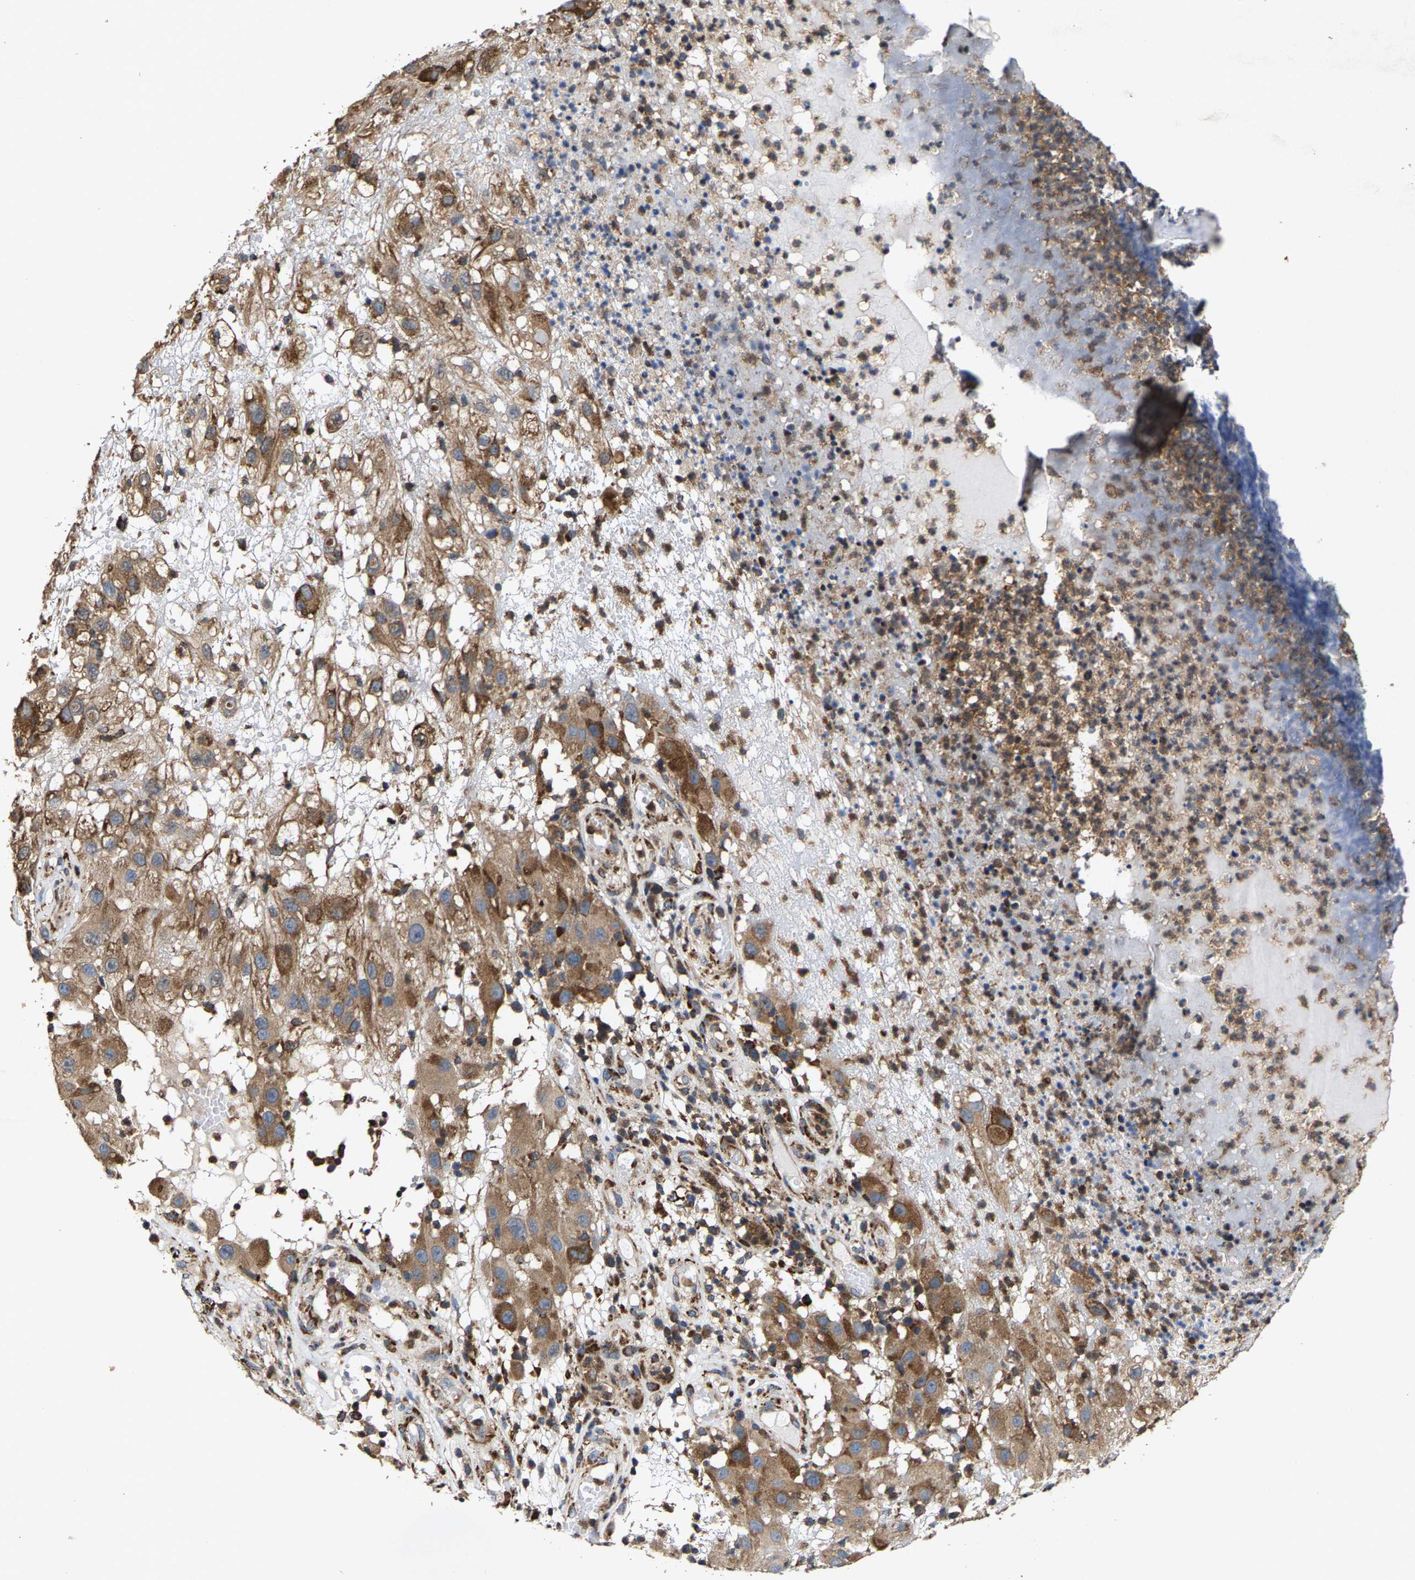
{"staining": {"intensity": "strong", "quantity": ">75%", "location": "cytoplasmic/membranous"}, "tissue": "melanoma", "cell_type": "Tumor cells", "image_type": "cancer", "snomed": [{"axis": "morphology", "description": "Malignant melanoma, NOS"}, {"axis": "topography", "description": "Skin"}], "caption": "Immunohistochemistry of human melanoma exhibits high levels of strong cytoplasmic/membranous staining in about >75% of tumor cells. (DAB IHC with brightfield microscopy, high magnification).", "gene": "FGD3", "patient": {"sex": "female", "age": 81}}